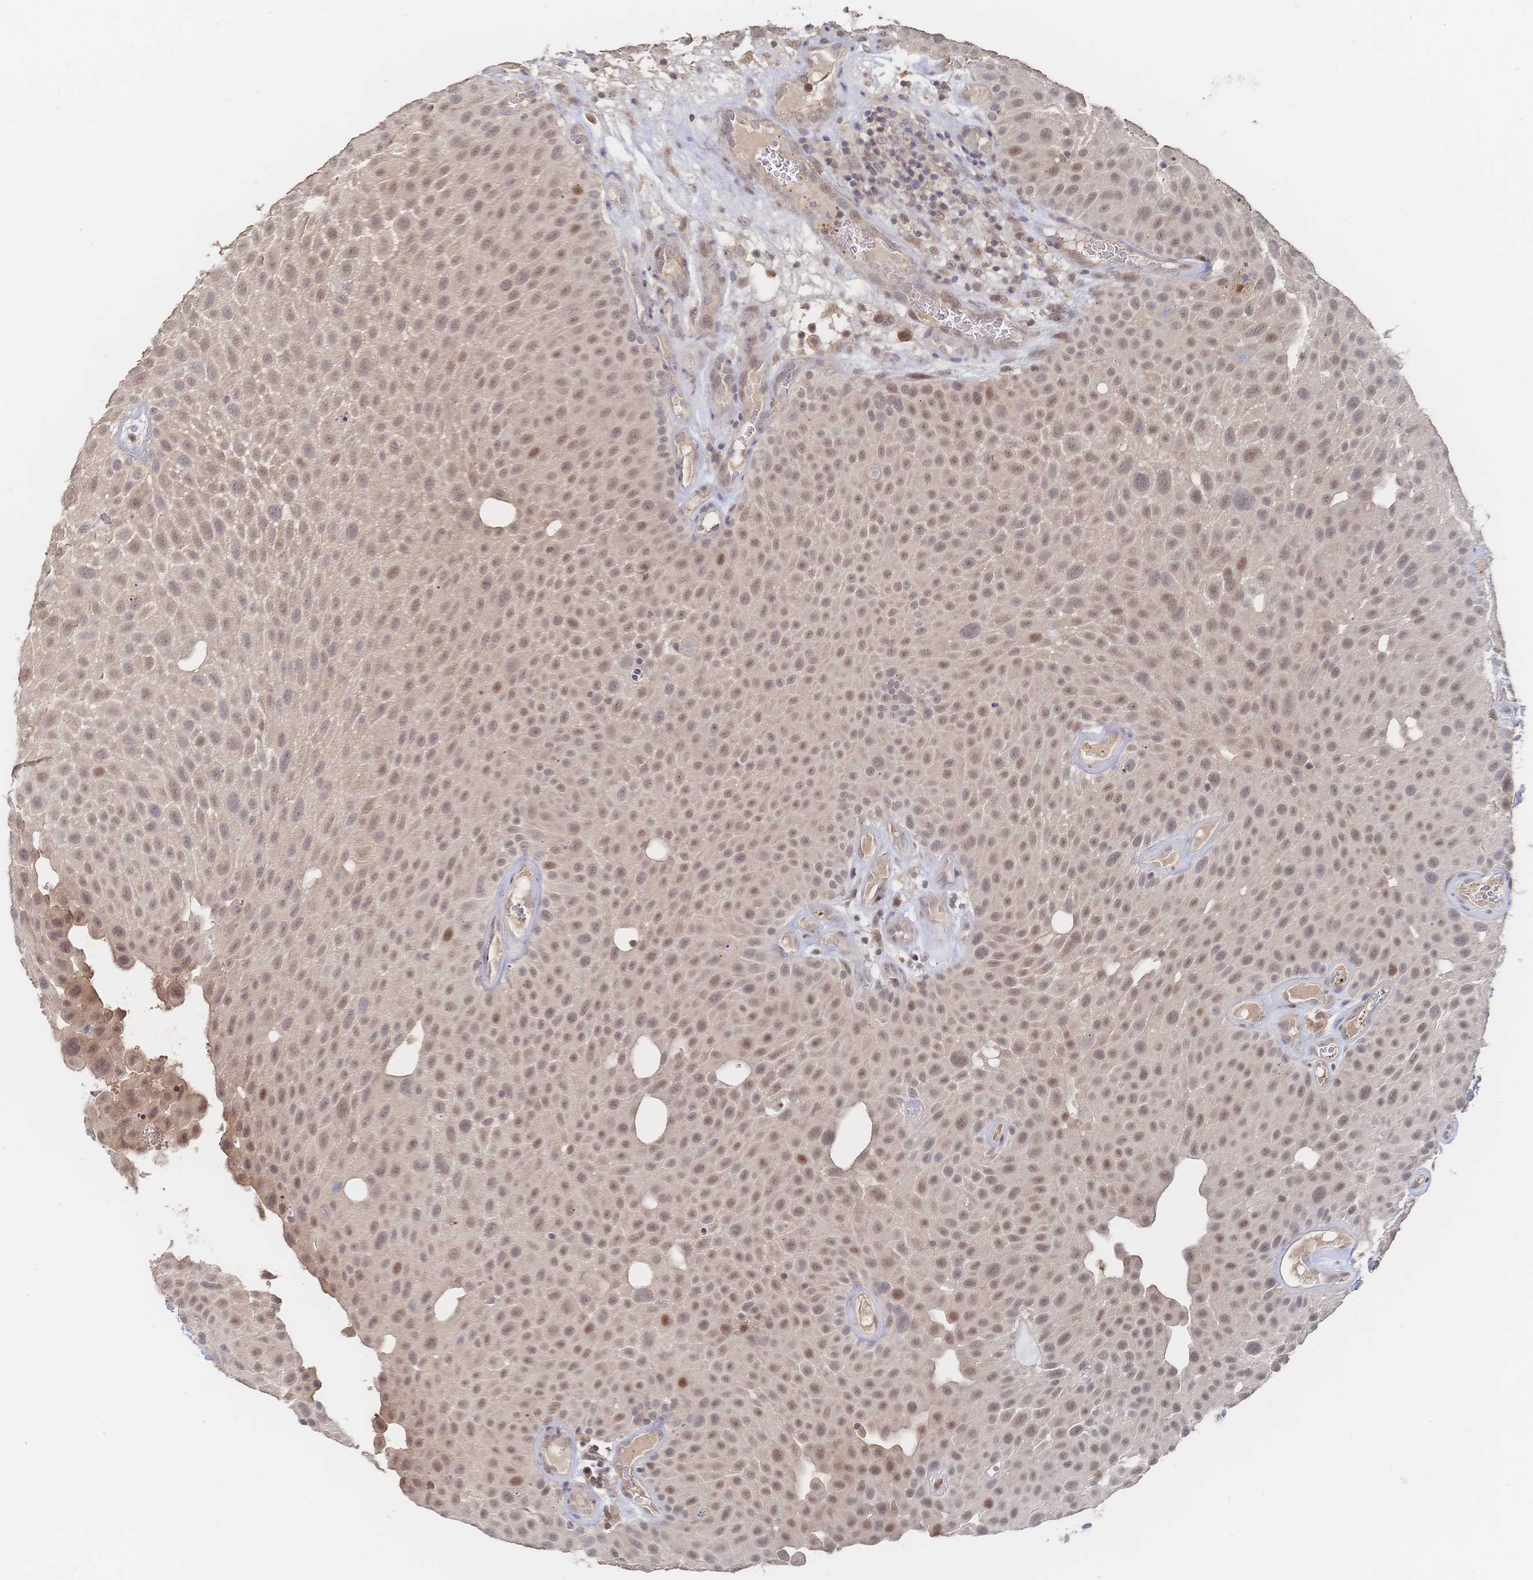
{"staining": {"intensity": "weak", "quantity": "25%-75%", "location": "nuclear"}, "tissue": "urothelial cancer", "cell_type": "Tumor cells", "image_type": "cancer", "snomed": [{"axis": "morphology", "description": "Urothelial carcinoma, Low grade"}, {"axis": "topography", "description": "Urinary bladder"}], "caption": "Immunohistochemical staining of human urothelial cancer displays low levels of weak nuclear protein expression in about 25%-75% of tumor cells. Using DAB (3,3'-diaminobenzidine) (brown) and hematoxylin (blue) stains, captured at high magnification using brightfield microscopy.", "gene": "LRP5", "patient": {"sex": "male", "age": 72}}